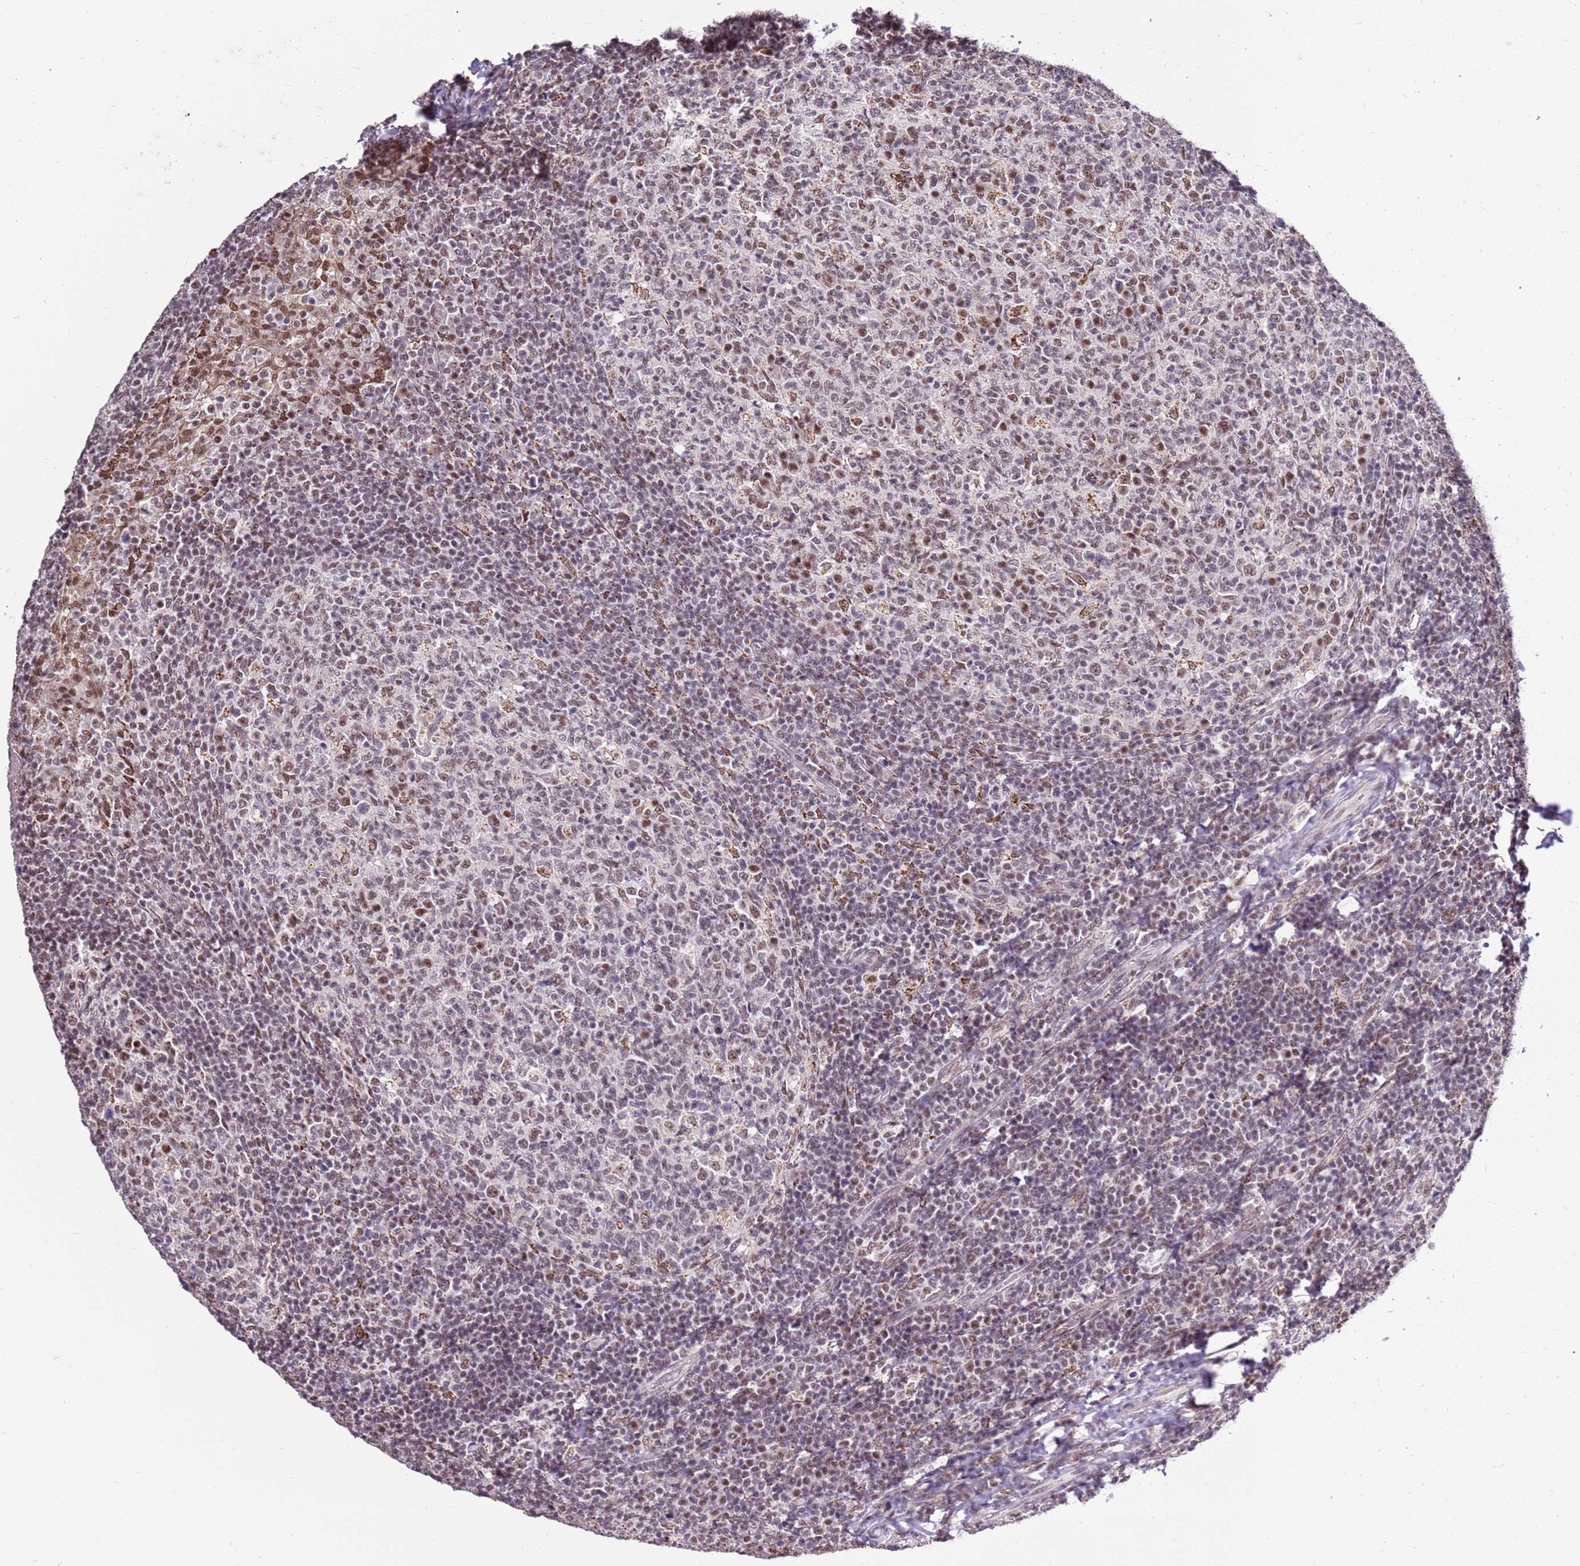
{"staining": {"intensity": "moderate", "quantity": "25%-75%", "location": "nuclear"}, "tissue": "tonsil", "cell_type": "Germinal center cells", "image_type": "normal", "snomed": [{"axis": "morphology", "description": "Normal tissue, NOS"}, {"axis": "topography", "description": "Tonsil"}], "caption": "A high-resolution histopathology image shows immunohistochemistry staining of benign tonsil, which exhibits moderate nuclear expression in about 25%-75% of germinal center cells. (Brightfield microscopy of DAB IHC at high magnification).", "gene": "AKAP8L", "patient": {"sex": "female", "age": 19}}